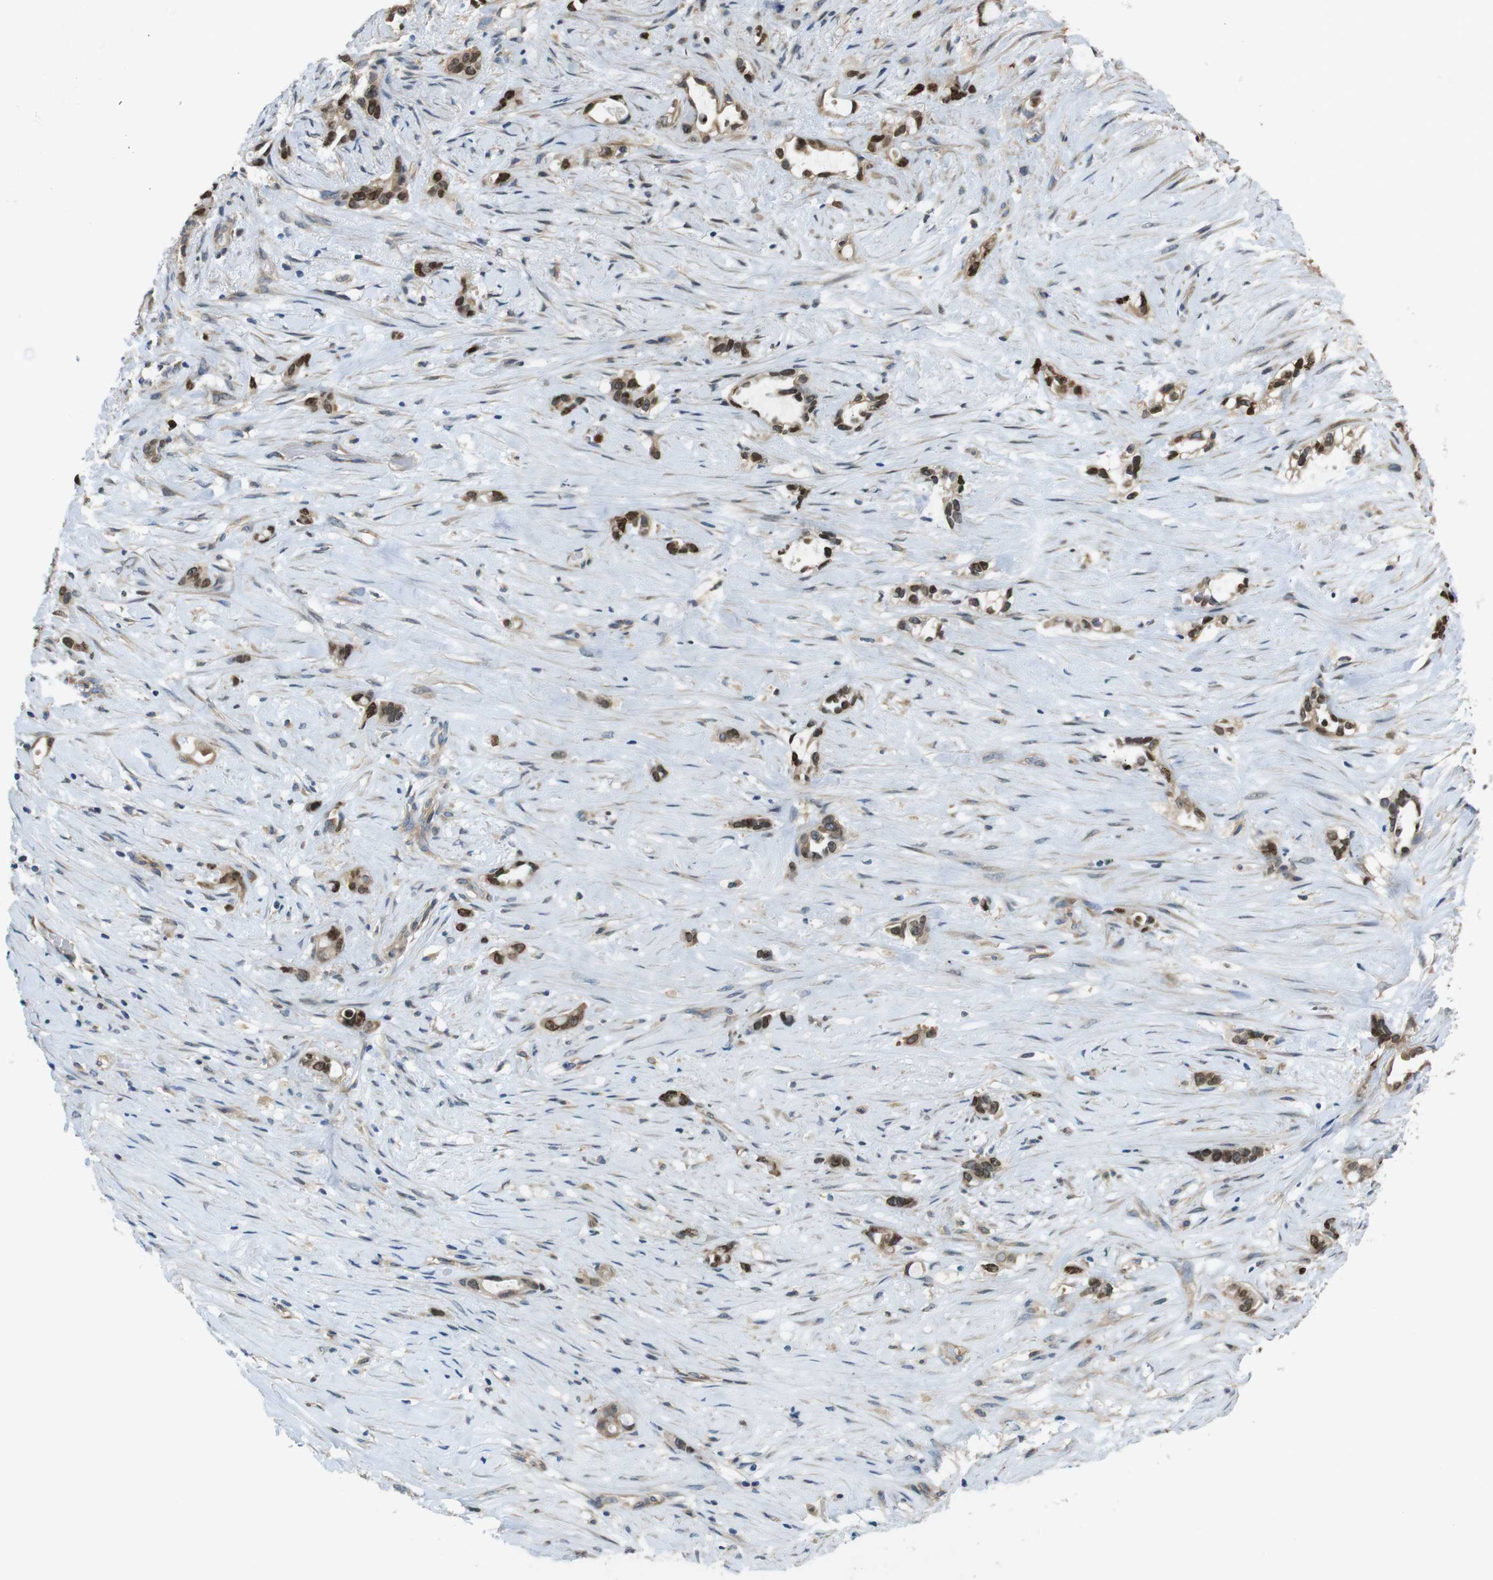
{"staining": {"intensity": "strong", "quantity": ">75%", "location": "cytoplasmic/membranous,nuclear"}, "tissue": "liver cancer", "cell_type": "Tumor cells", "image_type": "cancer", "snomed": [{"axis": "morphology", "description": "Cholangiocarcinoma"}, {"axis": "topography", "description": "Liver"}], "caption": "Brown immunohistochemical staining in liver cancer (cholangiocarcinoma) displays strong cytoplasmic/membranous and nuclear positivity in about >75% of tumor cells.", "gene": "PCDH10", "patient": {"sex": "female", "age": 65}}